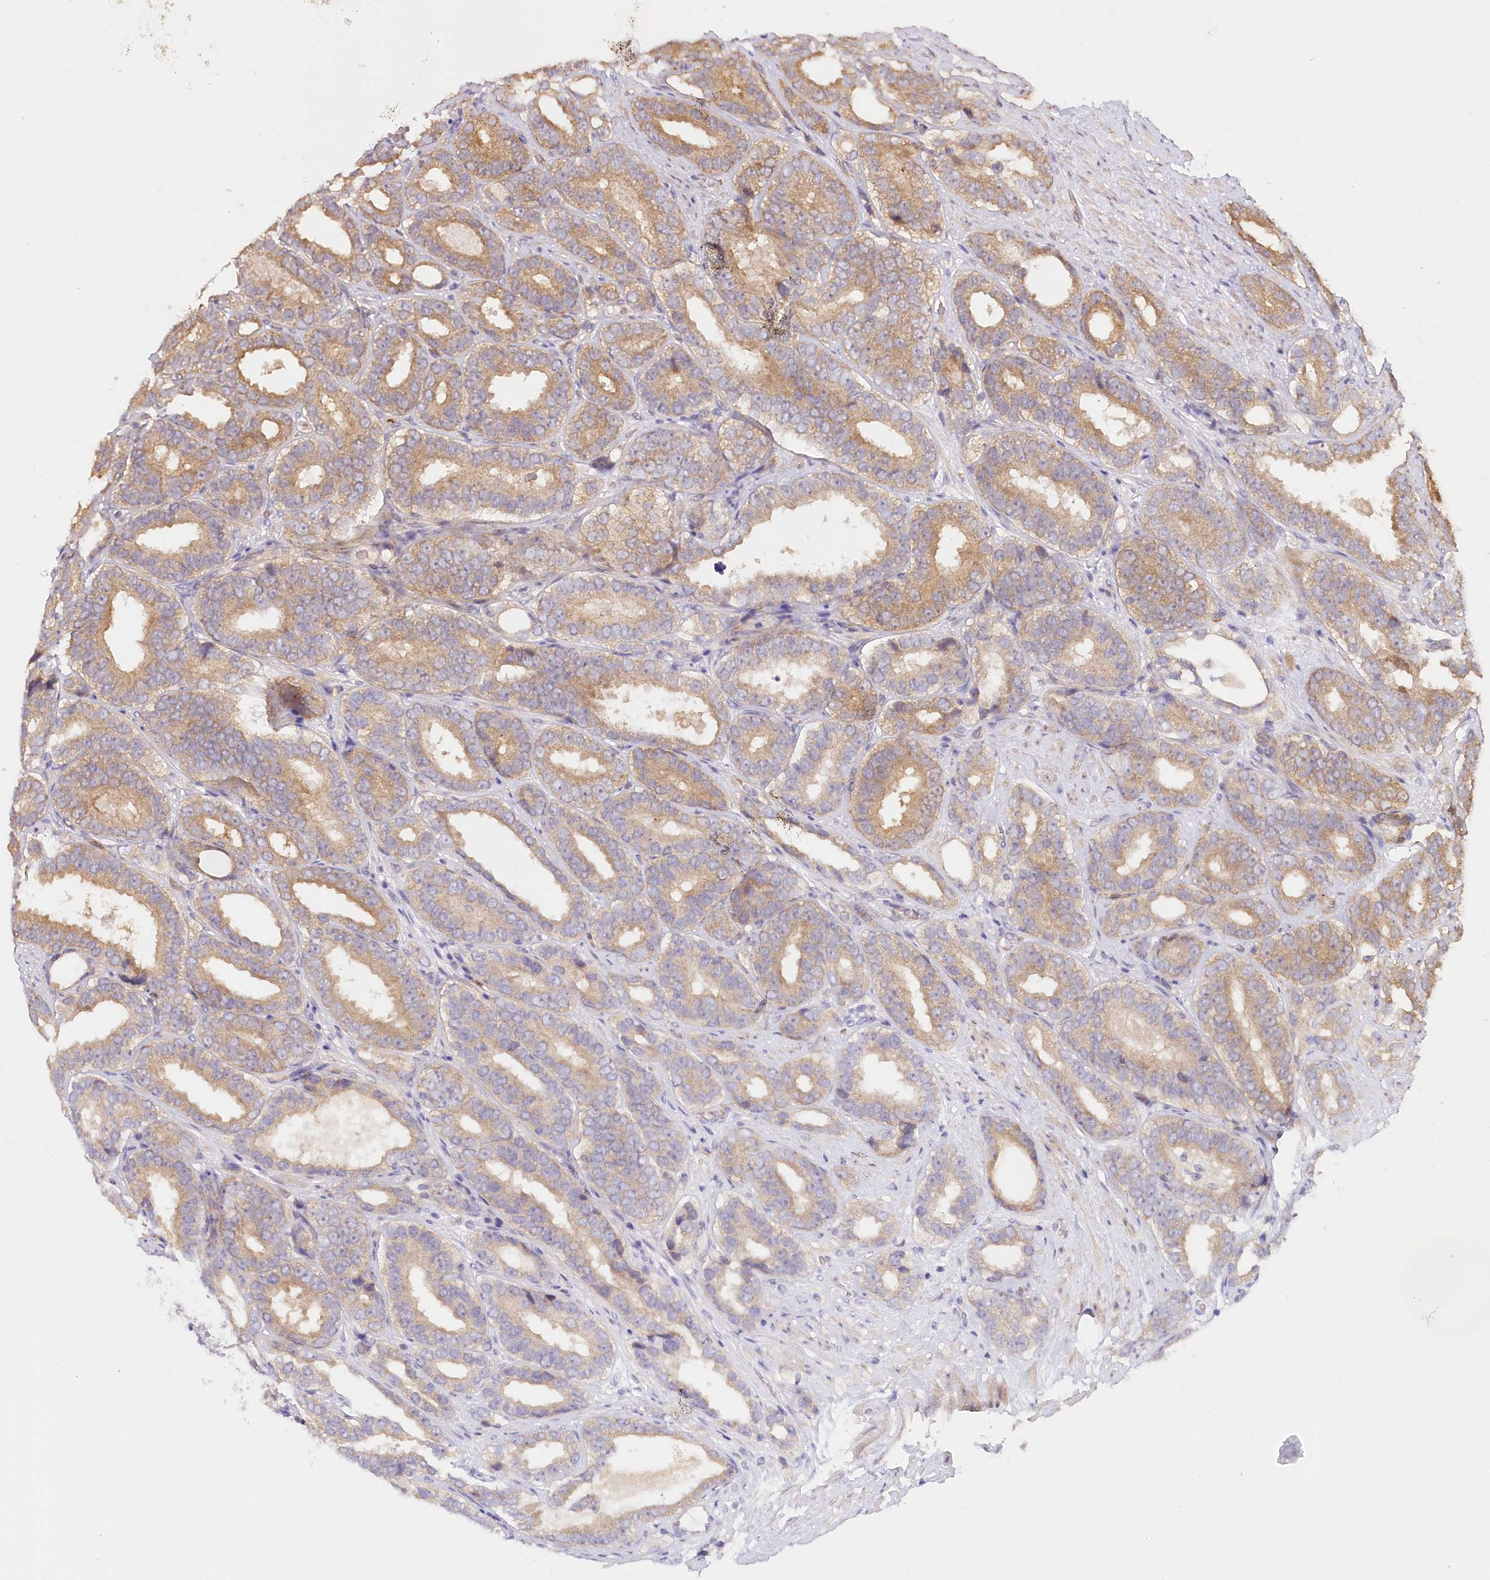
{"staining": {"intensity": "moderate", "quantity": ">75%", "location": "cytoplasmic/membranous"}, "tissue": "prostate cancer", "cell_type": "Tumor cells", "image_type": "cancer", "snomed": [{"axis": "morphology", "description": "Adenocarcinoma, High grade"}, {"axis": "topography", "description": "Prostate"}], "caption": "Prostate cancer (adenocarcinoma (high-grade)) stained with a protein marker demonstrates moderate staining in tumor cells.", "gene": "CEP70", "patient": {"sex": "male", "age": 56}}